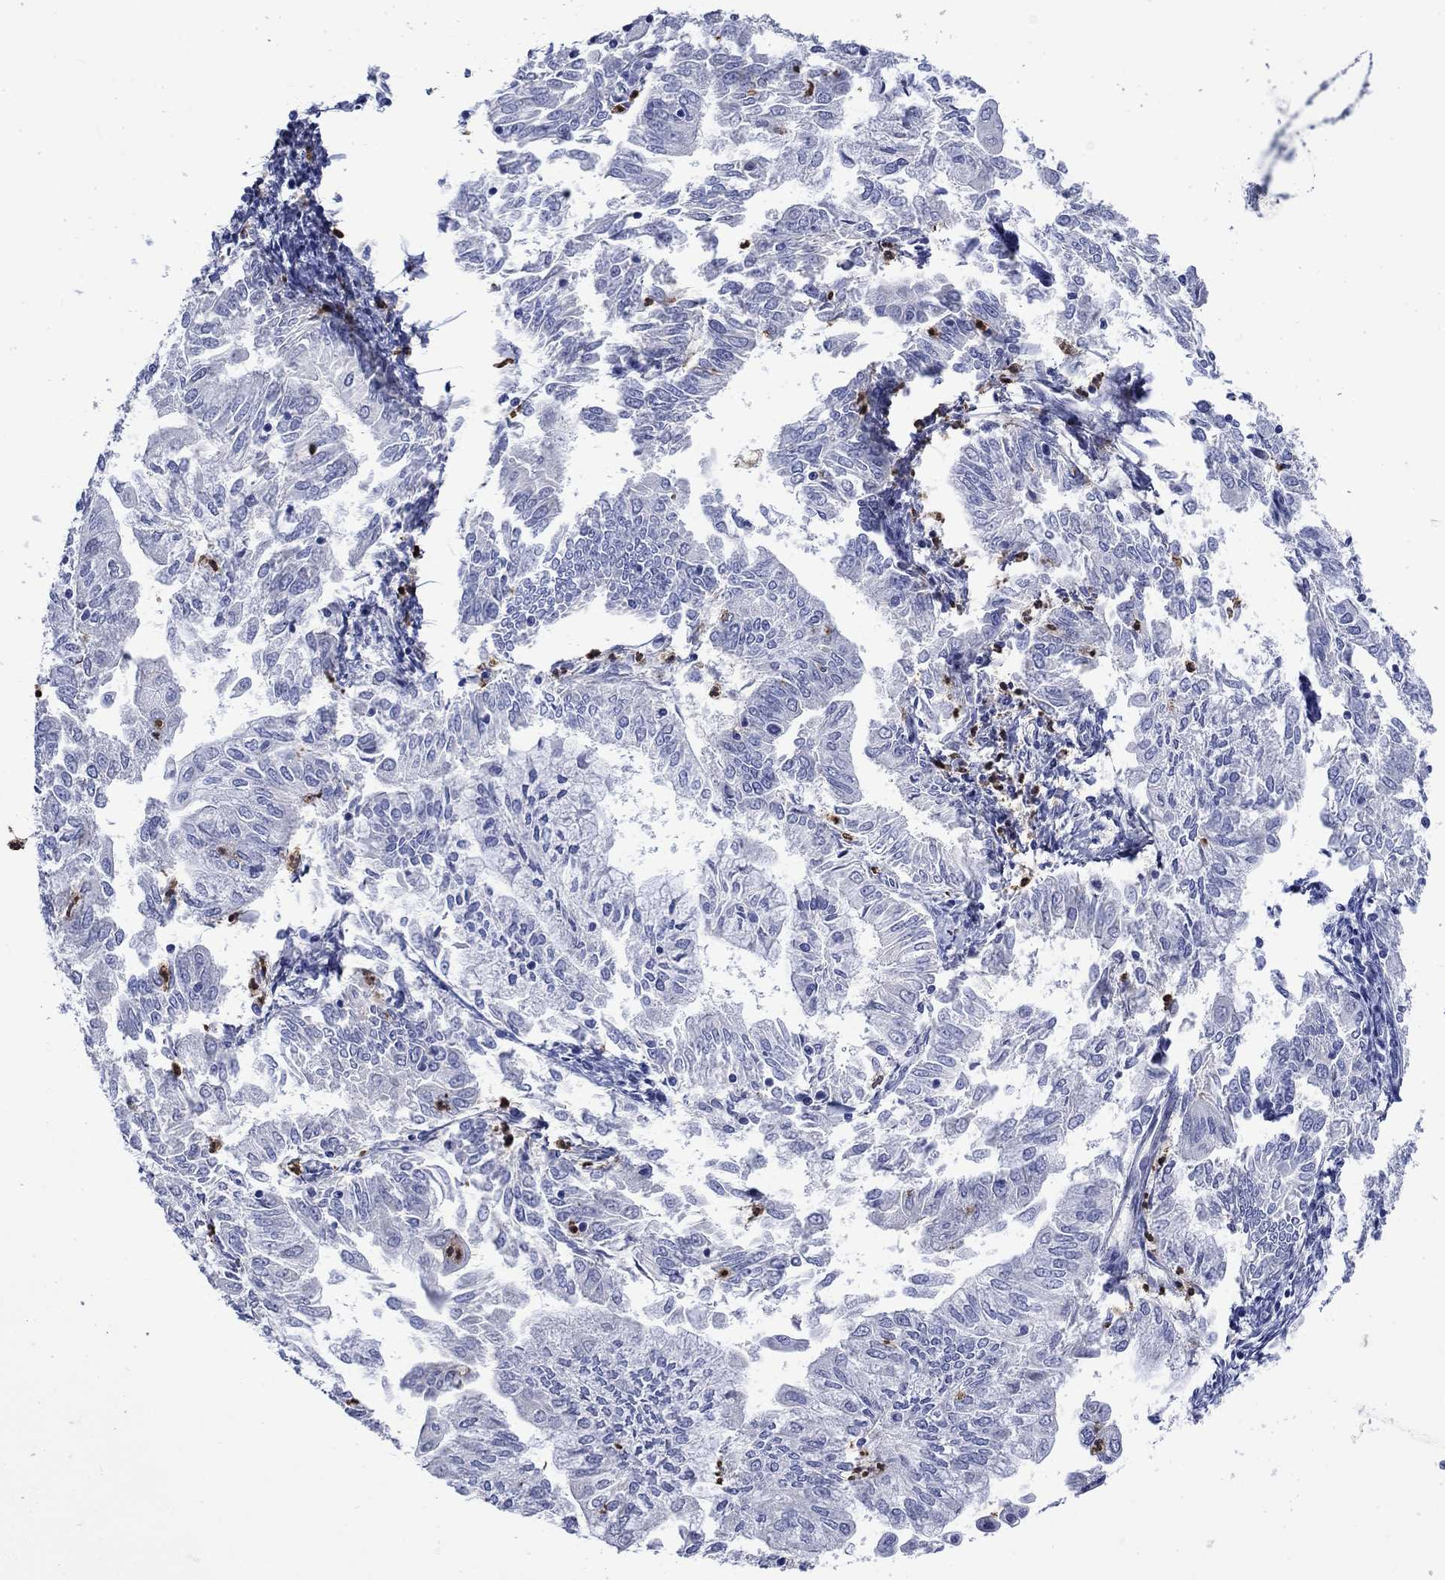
{"staining": {"intensity": "negative", "quantity": "none", "location": "none"}, "tissue": "endometrial cancer", "cell_type": "Tumor cells", "image_type": "cancer", "snomed": [{"axis": "morphology", "description": "Adenocarcinoma, NOS"}, {"axis": "topography", "description": "Endometrium"}], "caption": "This is a photomicrograph of IHC staining of endometrial cancer (adenocarcinoma), which shows no staining in tumor cells. (DAB (3,3'-diaminobenzidine) immunohistochemistry (IHC), high magnification).", "gene": "TFR2", "patient": {"sex": "female", "age": 56}}